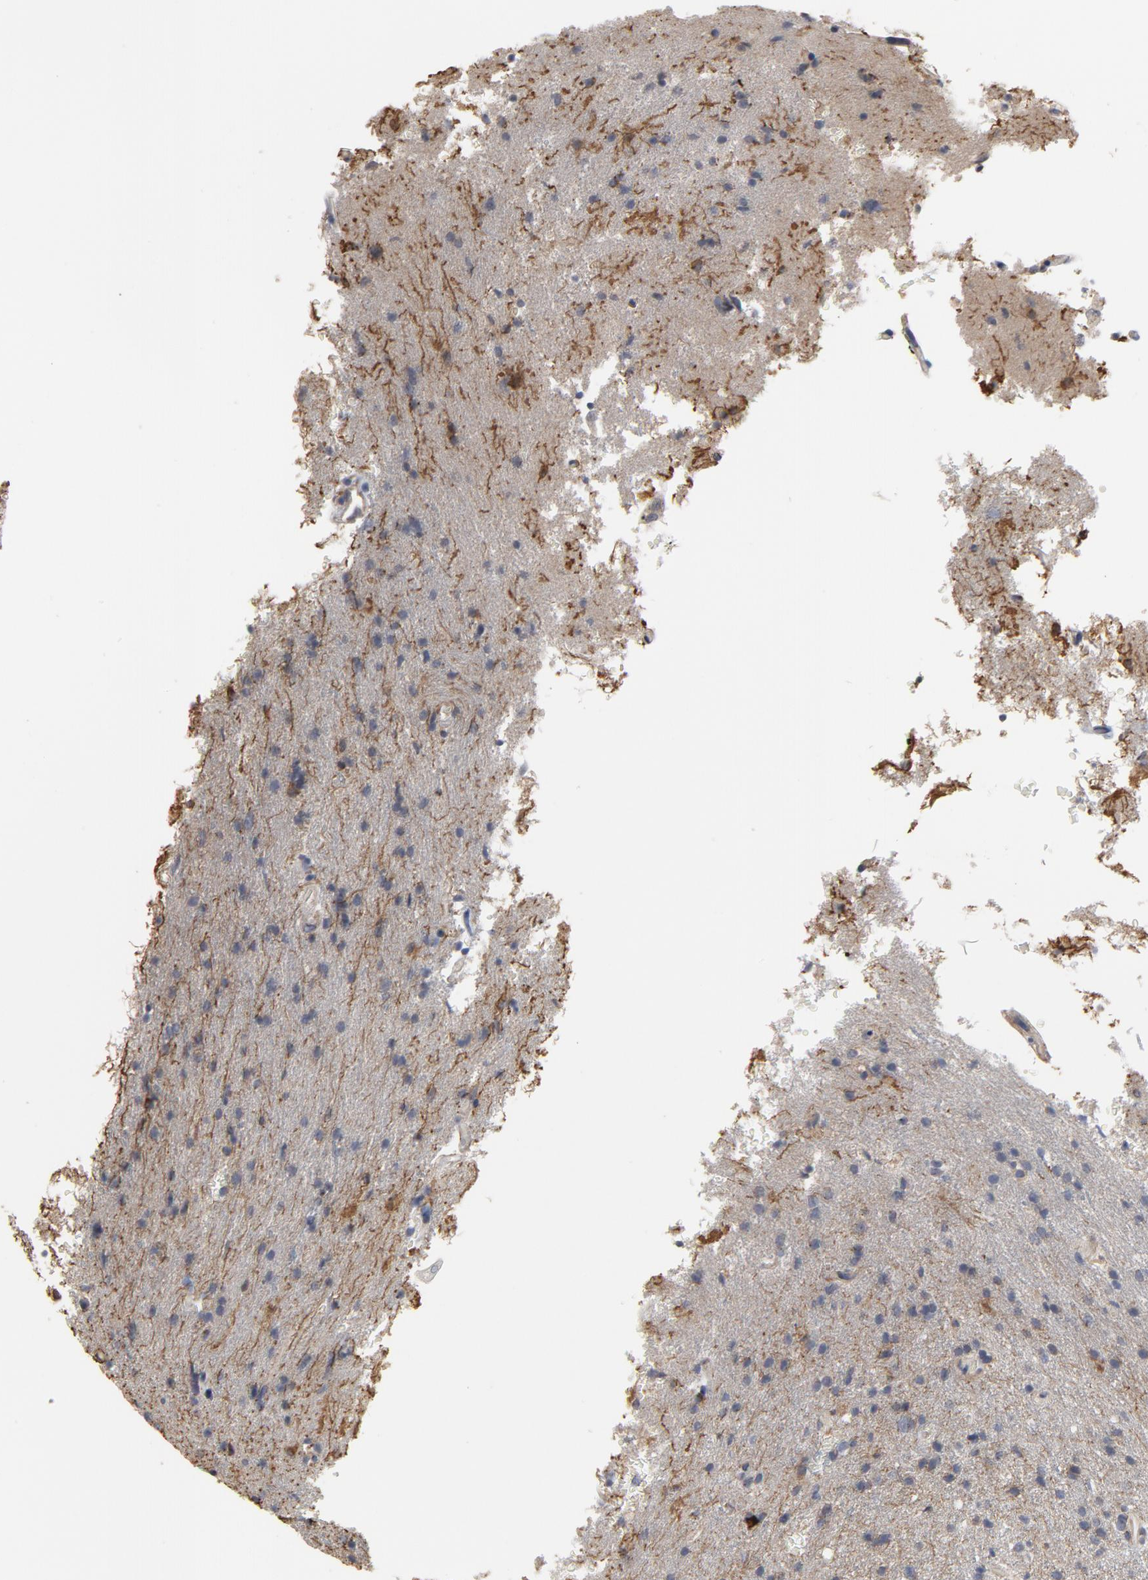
{"staining": {"intensity": "moderate", "quantity": "<25%", "location": "cytoplasmic/membranous"}, "tissue": "glioma", "cell_type": "Tumor cells", "image_type": "cancer", "snomed": [{"axis": "morphology", "description": "Glioma, malignant, High grade"}, {"axis": "topography", "description": "Brain"}], "caption": "Protein expression by immunohistochemistry (IHC) displays moderate cytoplasmic/membranous staining in about <25% of tumor cells in malignant high-grade glioma.", "gene": "PPP1R1B", "patient": {"sex": "male", "age": 33}}